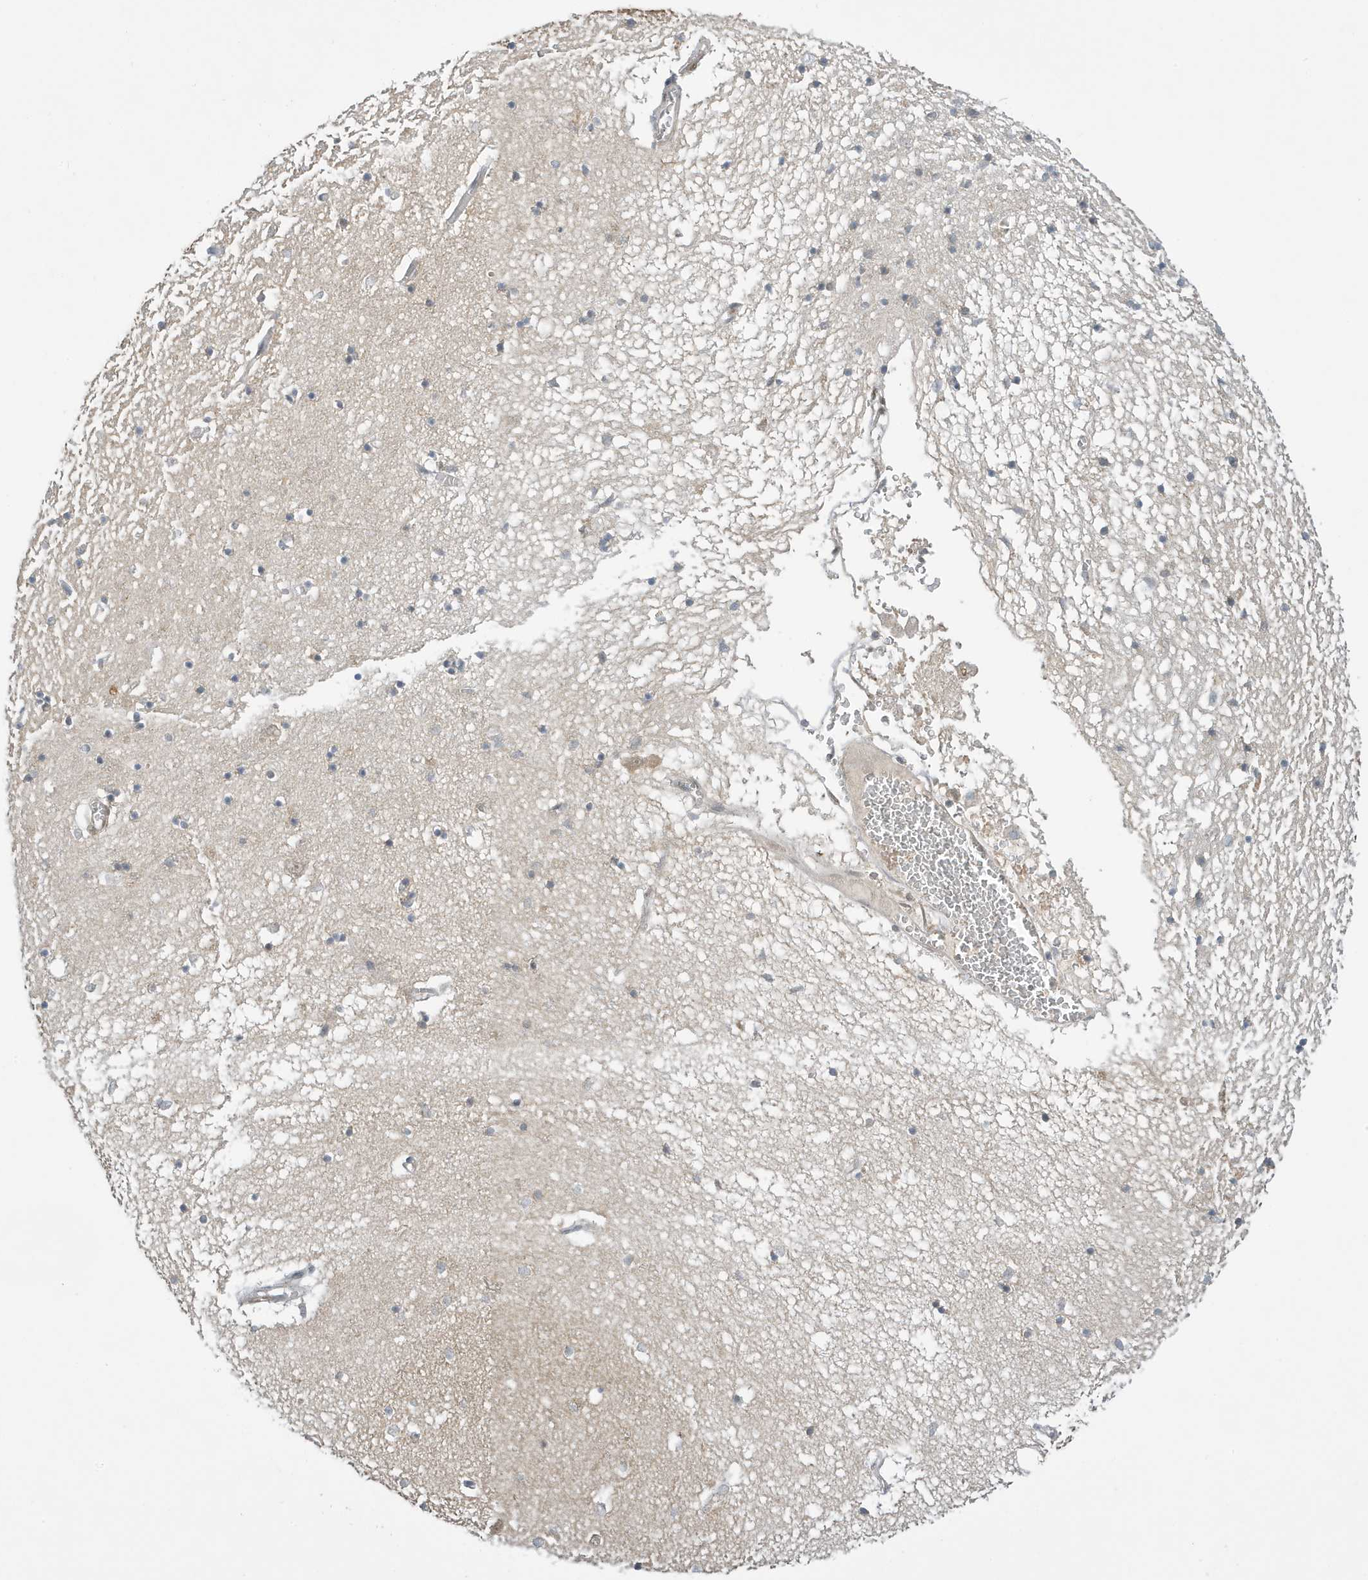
{"staining": {"intensity": "negative", "quantity": "none", "location": "none"}, "tissue": "hippocampus", "cell_type": "Glial cells", "image_type": "normal", "snomed": [{"axis": "morphology", "description": "Normal tissue, NOS"}, {"axis": "topography", "description": "Hippocampus"}], "caption": "High power microscopy photomicrograph of an immunohistochemistry photomicrograph of benign hippocampus, revealing no significant staining in glial cells. (Immunohistochemistry, brightfield microscopy, high magnification).", "gene": "NCOA7", "patient": {"sex": "male", "age": 70}}